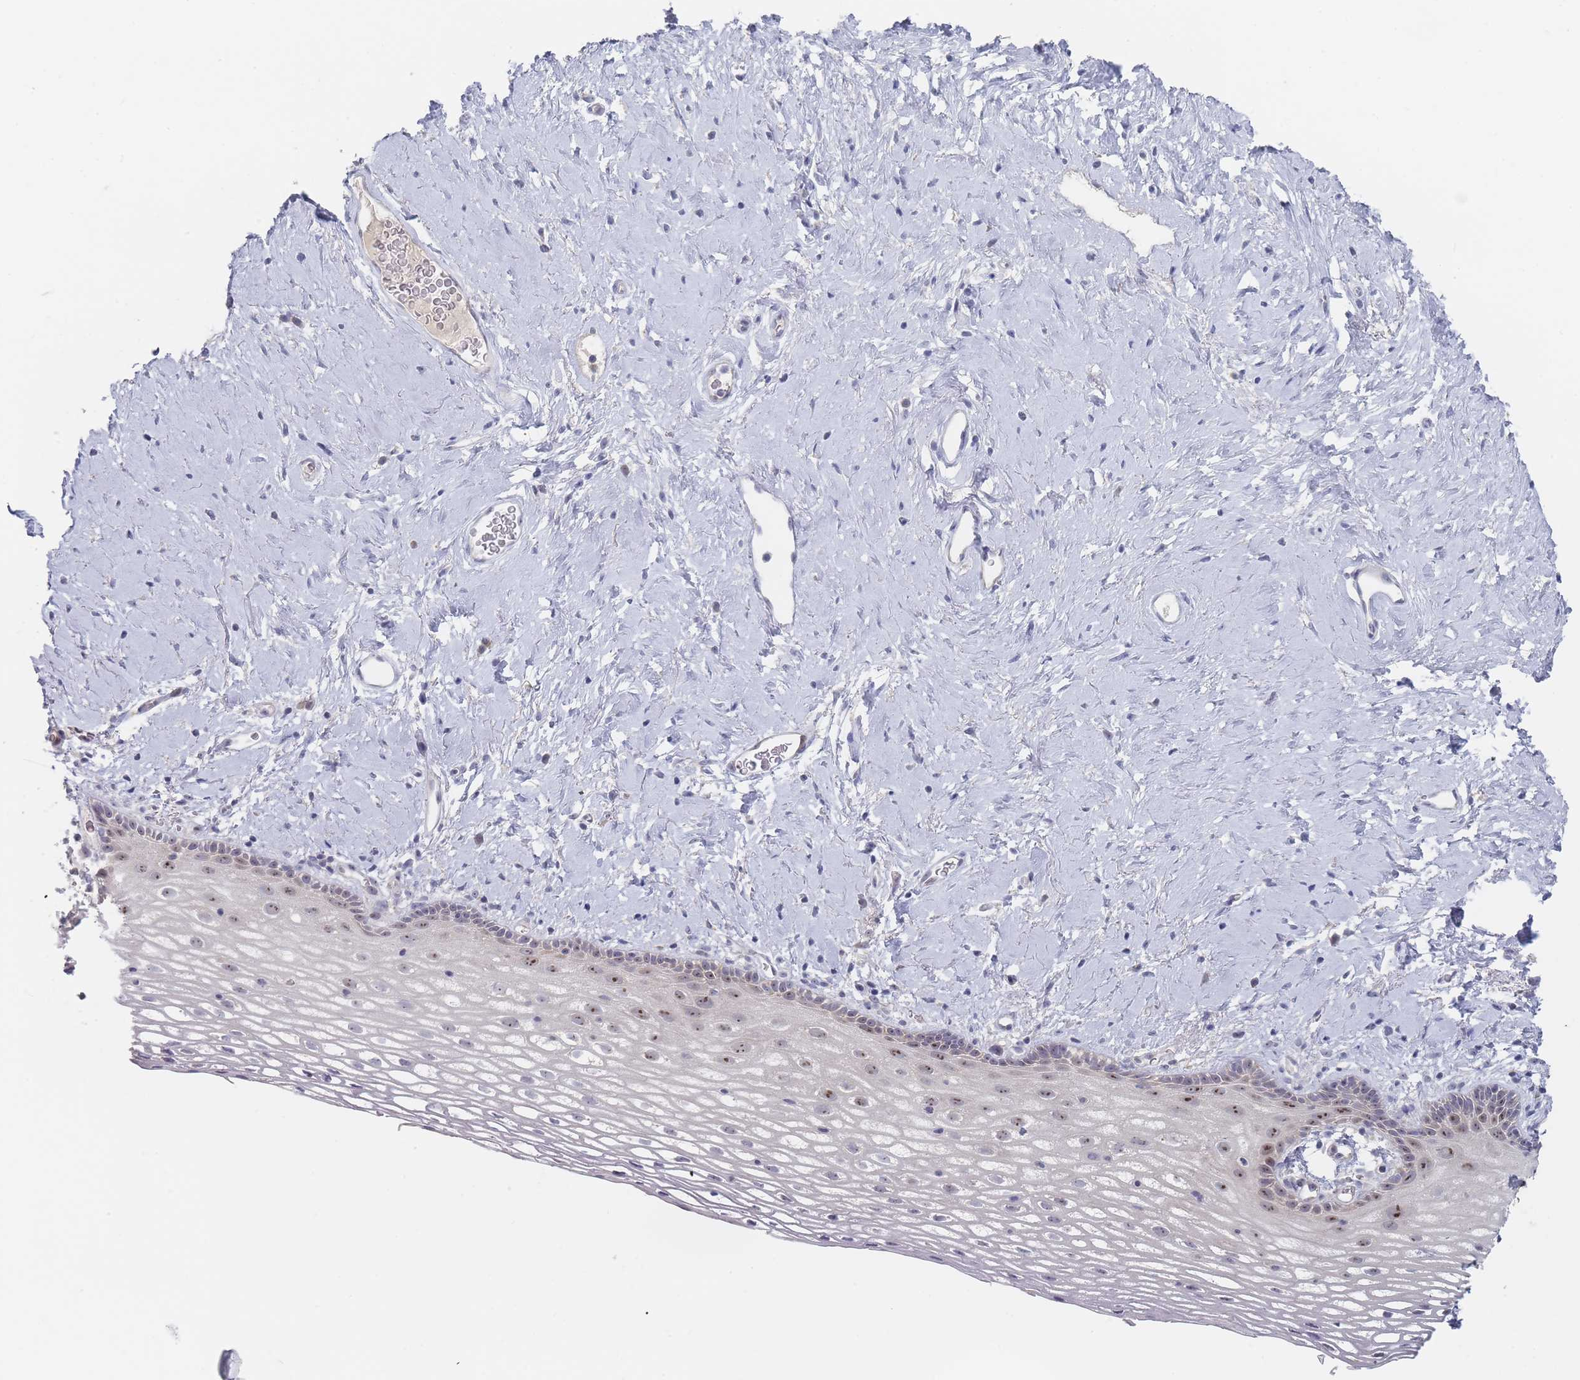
{"staining": {"intensity": "moderate", "quantity": "25%-75%", "location": "nuclear"}, "tissue": "vagina", "cell_type": "Squamous epithelial cells", "image_type": "normal", "snomed": [{"axis": "morphology", "description": "Normal tissue, NOS"}, {"axis": "morphology", "description": "Adenocarcinoma, NOS"}, {"axis": "topography", "description": "Rectum"}, {"axis": "topography", "description": "Vagina"}], "caption": "Protein analysis of normal vagina displays moderate nuclear positivity in approximately 25%-75% of squamous epithelial cells.", "gene": "RNF8", "patient": {"sex": "female", "age": 71}}